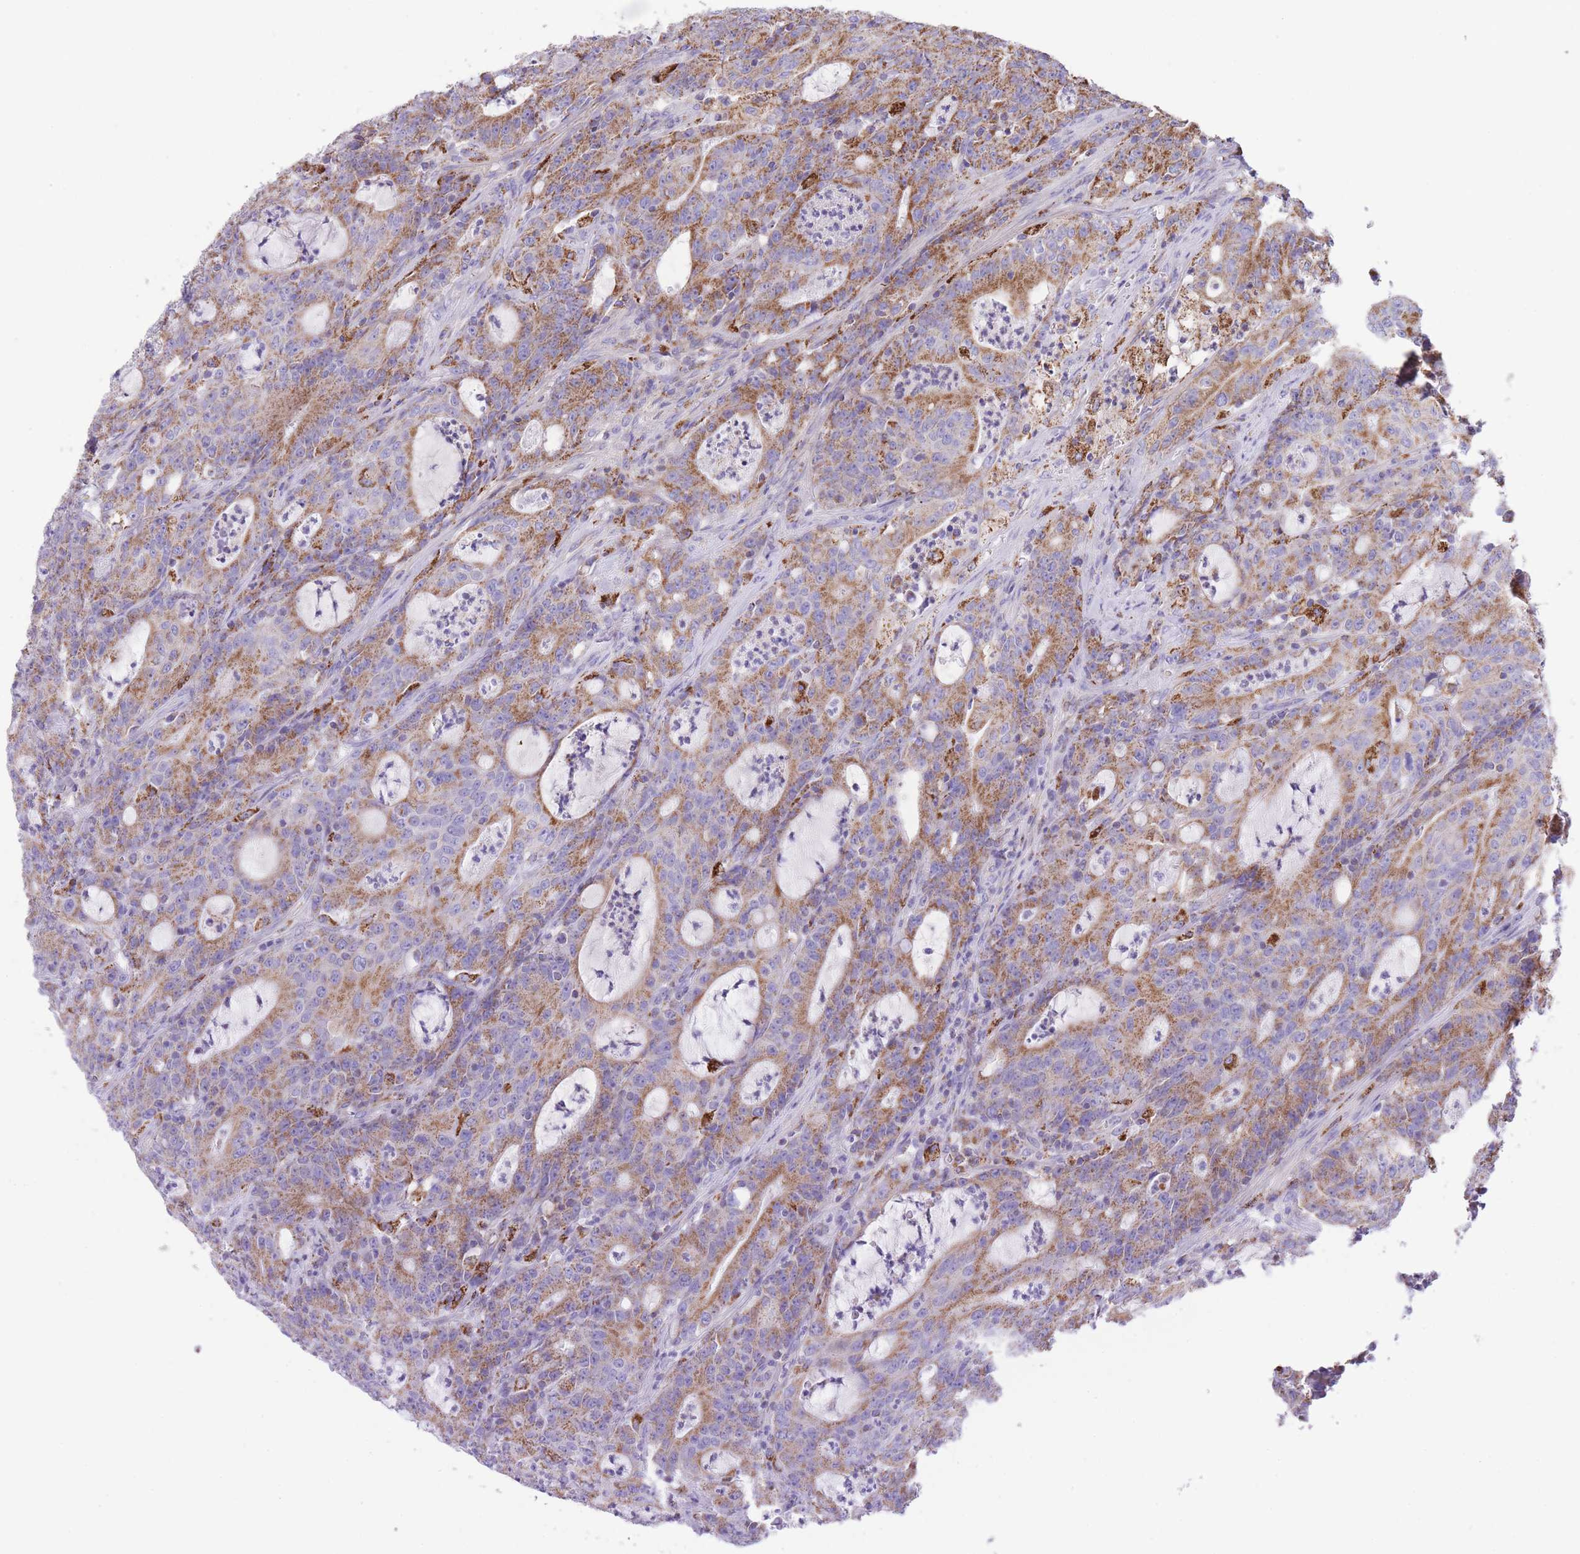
{"staining": {"intensity": "moderate", "quantity": ">75%", "location": "cytoplasmic/membranous"}, "tissue": "colorectal cancer", "cell_type": "Tumor cells", "image_type": "cancer", "snomed": [{"axis": "morphology", "description": "Adenocarcinoma, NOS"}, {"axis": "topography", "description": "Colon"}], "caption": "Colorectal cancer (adenocarcinoma) tissue exhibits moderate cytoplasmic/membranous staining in approximately >75% of tumor cells, visualized by immunohistochemistry.", "gene": "ST3GAL3", "patient": {"sex": "male", "age": 83}}